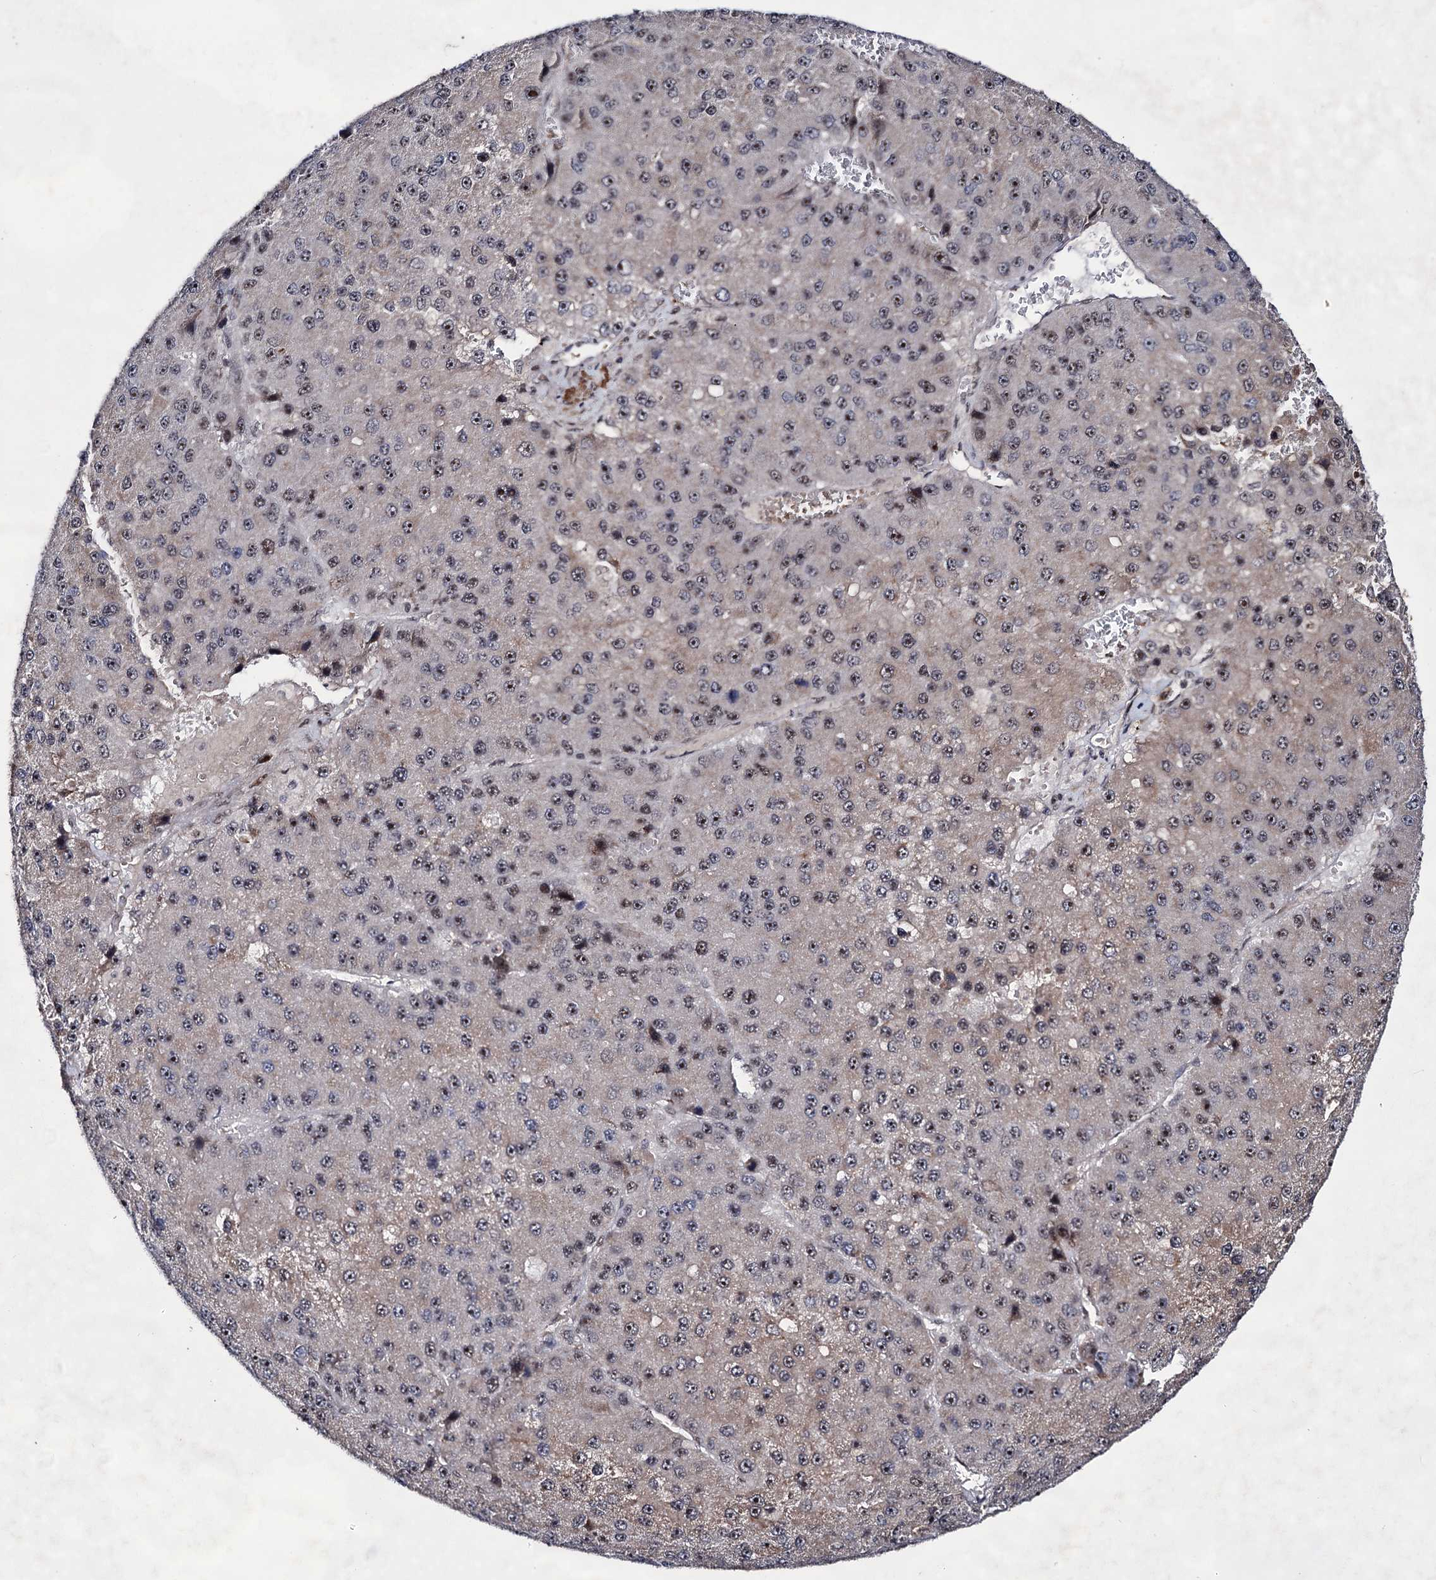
{"staining": {"intensity": "moderate", "quantity": "<25%", "location": "nuclear"}, "tissue": "liver cancer", "cell_type": "Tumor cells", "image_type": "cancer", "snomed": [{"axis": "morphology", "description": "Carcinoma, Hepatocellular, NOS"}, {"axis": "topography", "description": "Liver"}], "caption": "Tumor cells display moderate nuclear positivity in approximately <25% of cells in liver hepatocellular carcinoma.", "gene": "EXOSC10", "patient": {"sex": "female", "age": 73}}